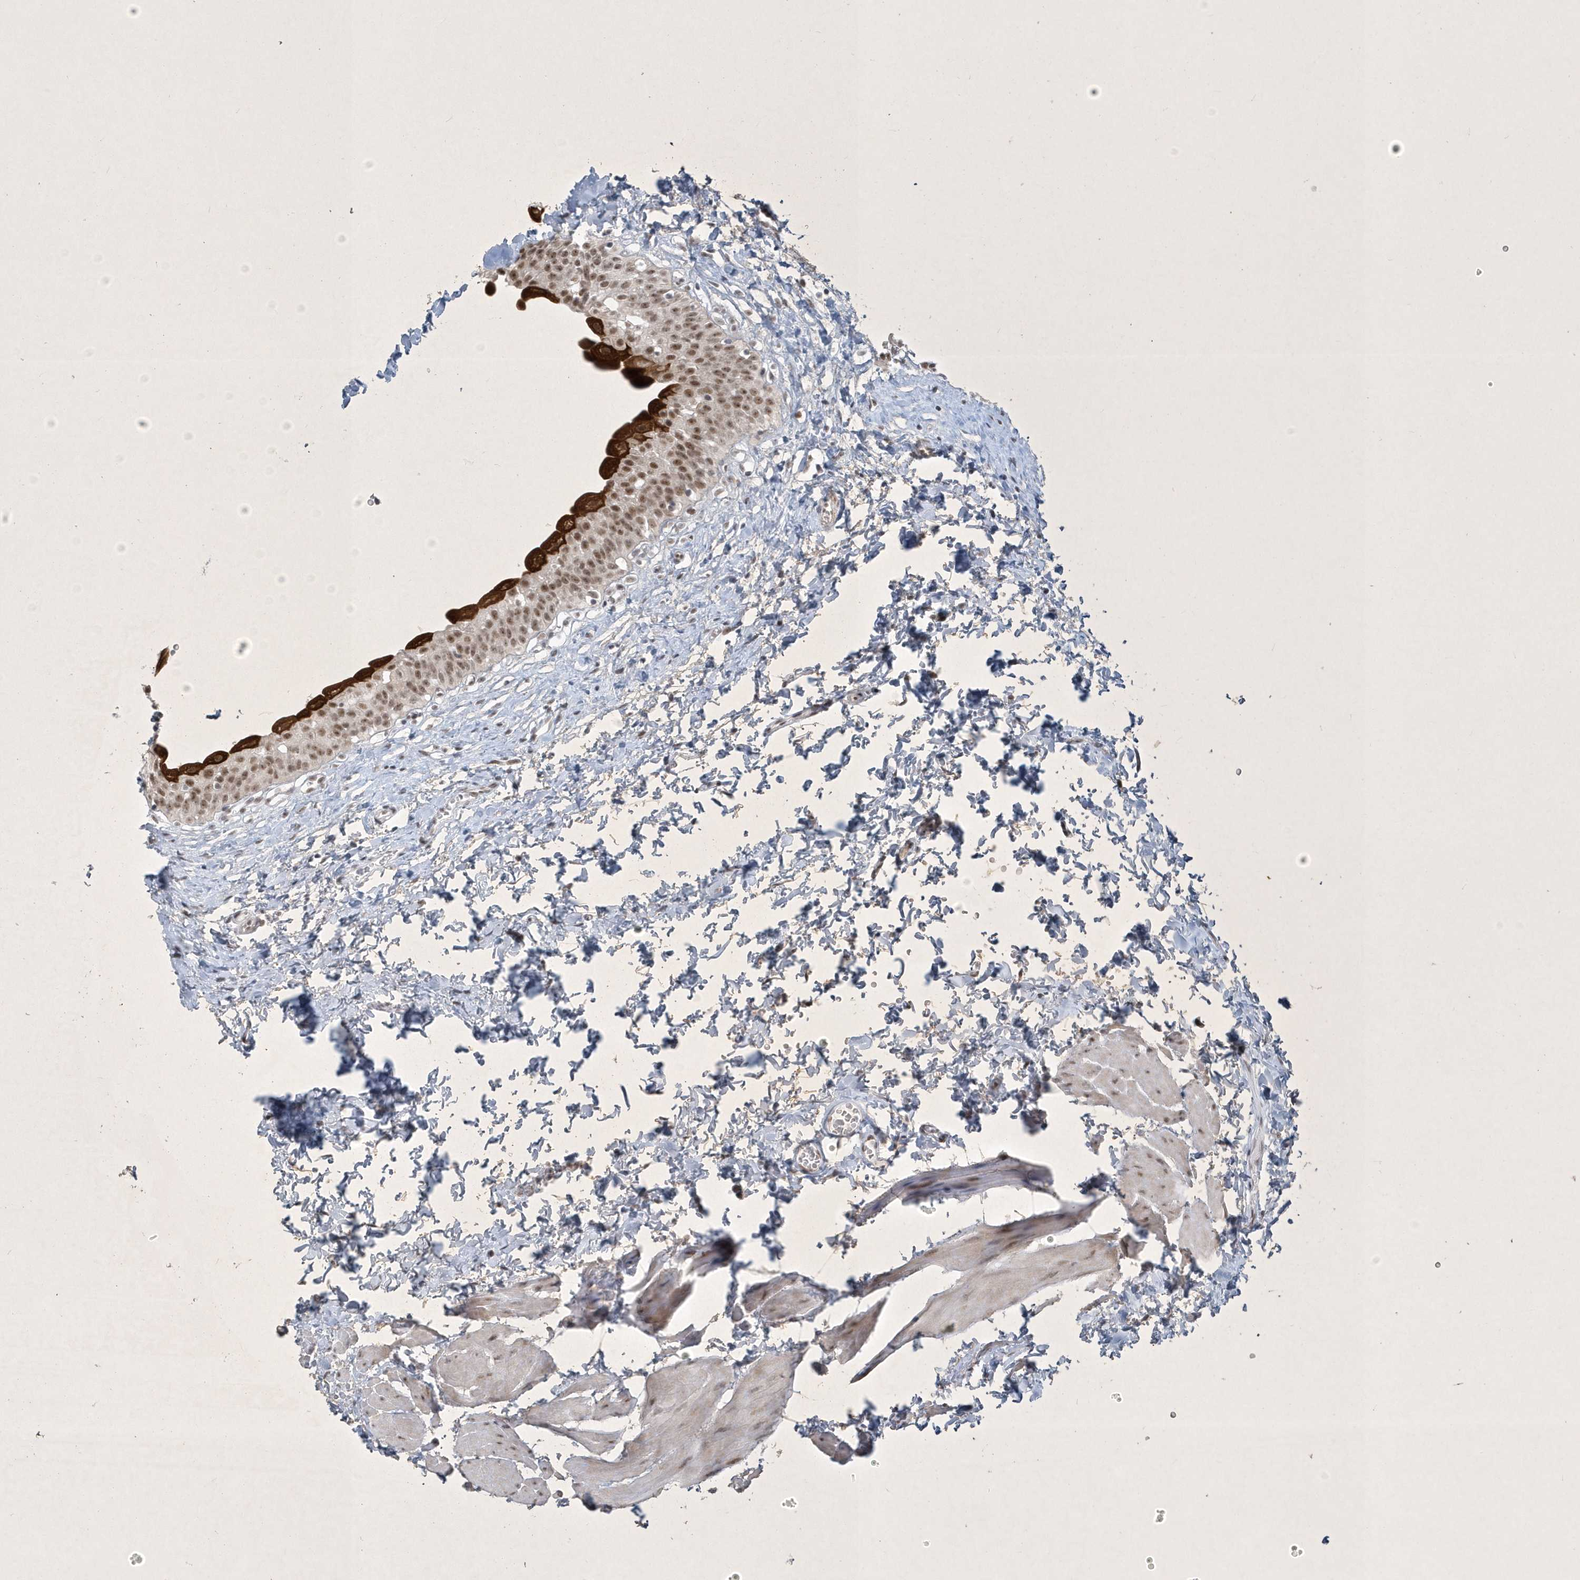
{"staining": {"intensity": "moderate", "quantity": ">75%", "location": "cytoplasmic/membranous,nuclear"}, "tissue": "urinary bladder", "cell_type": "Urothelial cells", "image_type": "normal", "snomed": [{"axis": "morphology", "description": "Normal tissue, NOS"}, {"axis": "topography", "description": "Urinary bladder"}], "caption": "High-power microscopy captured an IHC histopathology image of unremarkable urinary bladder, revealing moderate cytoplasmic/membranous,nuclear expression in approximately >75% of urothelial cells.", "gene": "ZBTB9", "patient": {"sex": "male", "age": 51}}